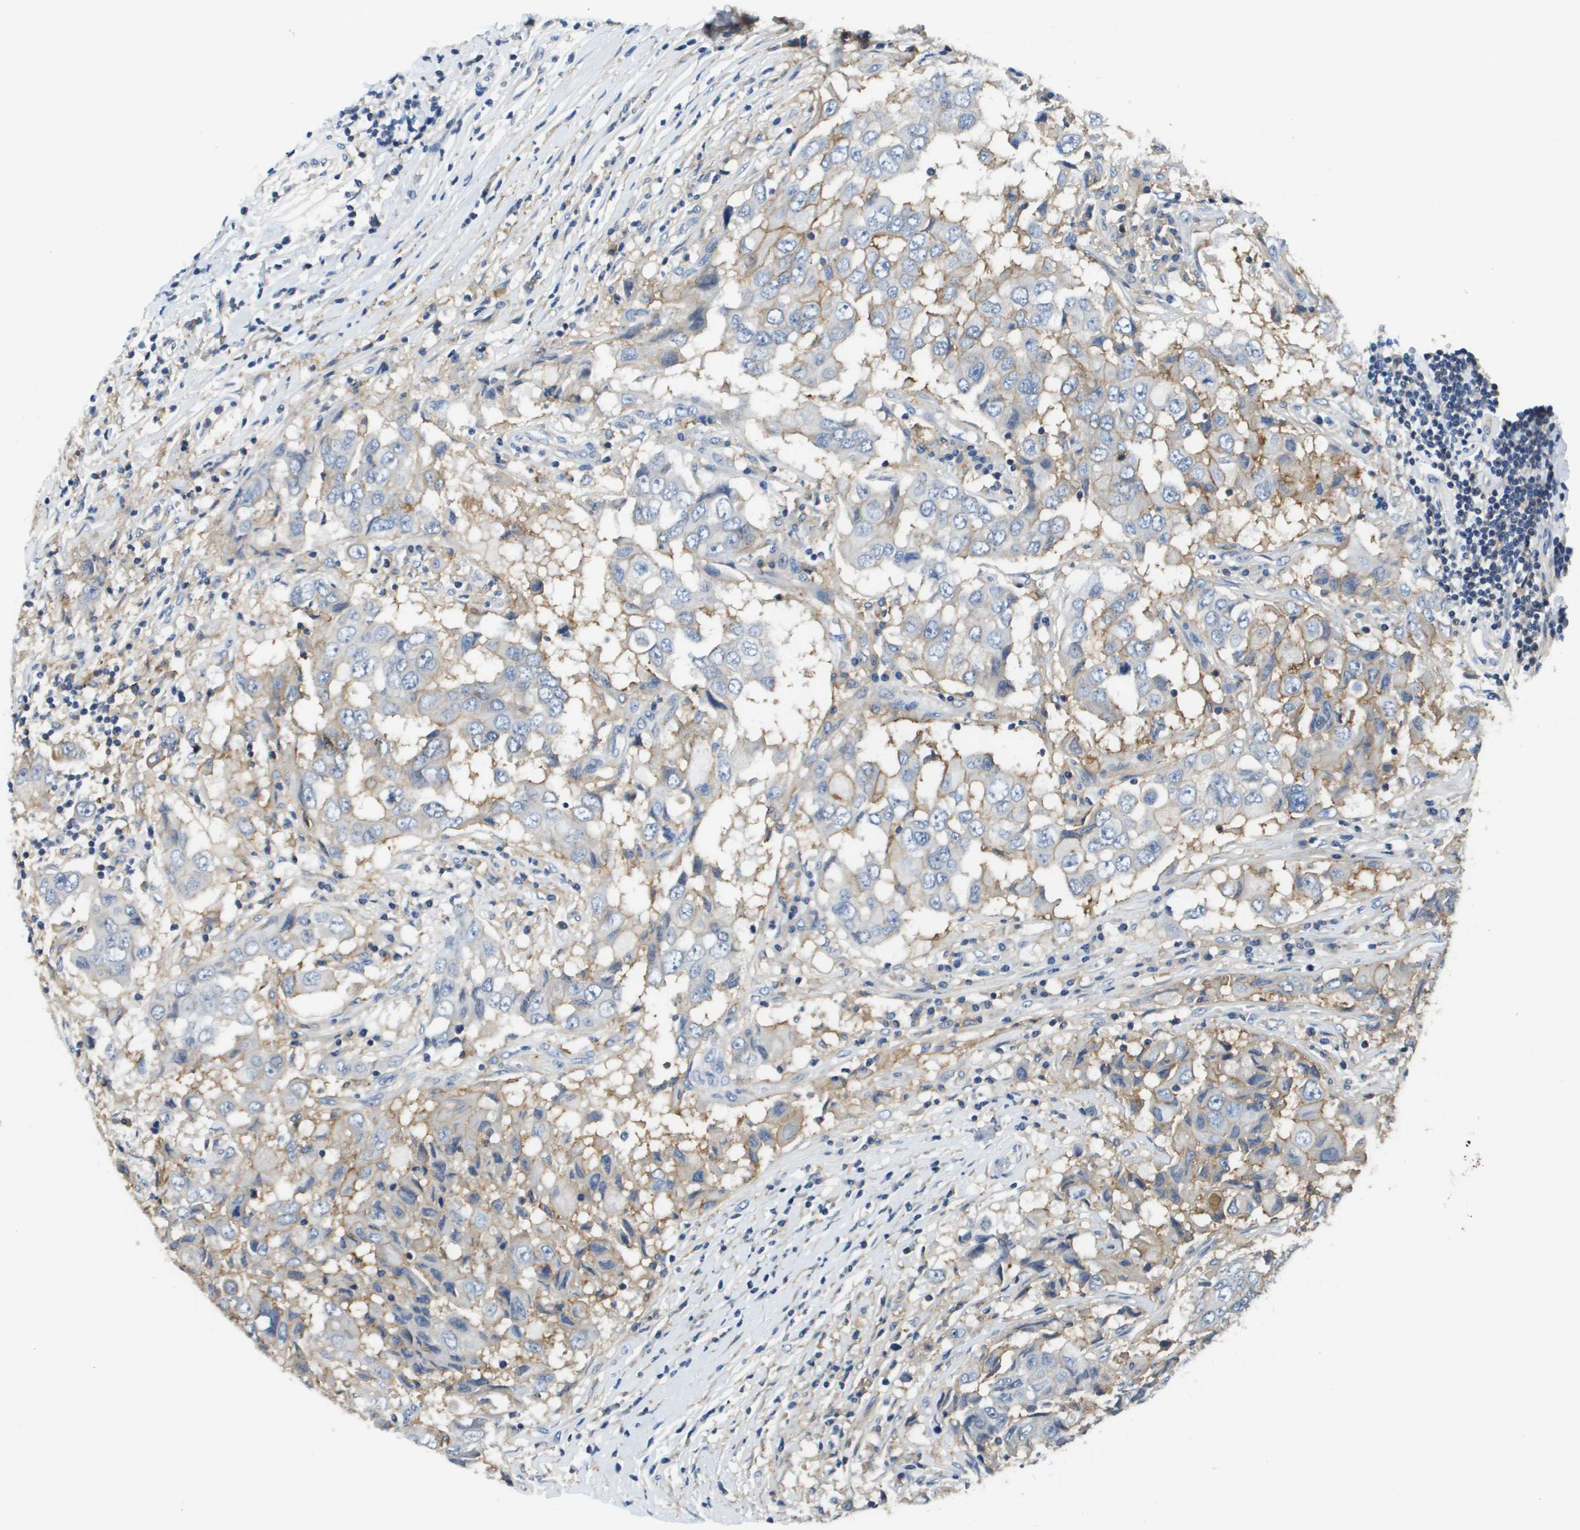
{"staining": {"intensity": "weak", "quantity": "<25%", "location": "cytoplasmic/membranous"}, "tissue": "breast cancer", "cell_type": "Tumor cells", "image_type": "cancer", "snomed": [{"axis": "morphology", "description": "Duct carcinoma"}, {"axis": "topography", "description": "Breast"}], "caption": "Micrograph shows no significant protein positivity in tumor cells of invasive ductal carcinoma (breast).", "gene": "SLC16A3", "patient": {"sex": "female", "age": 27}}